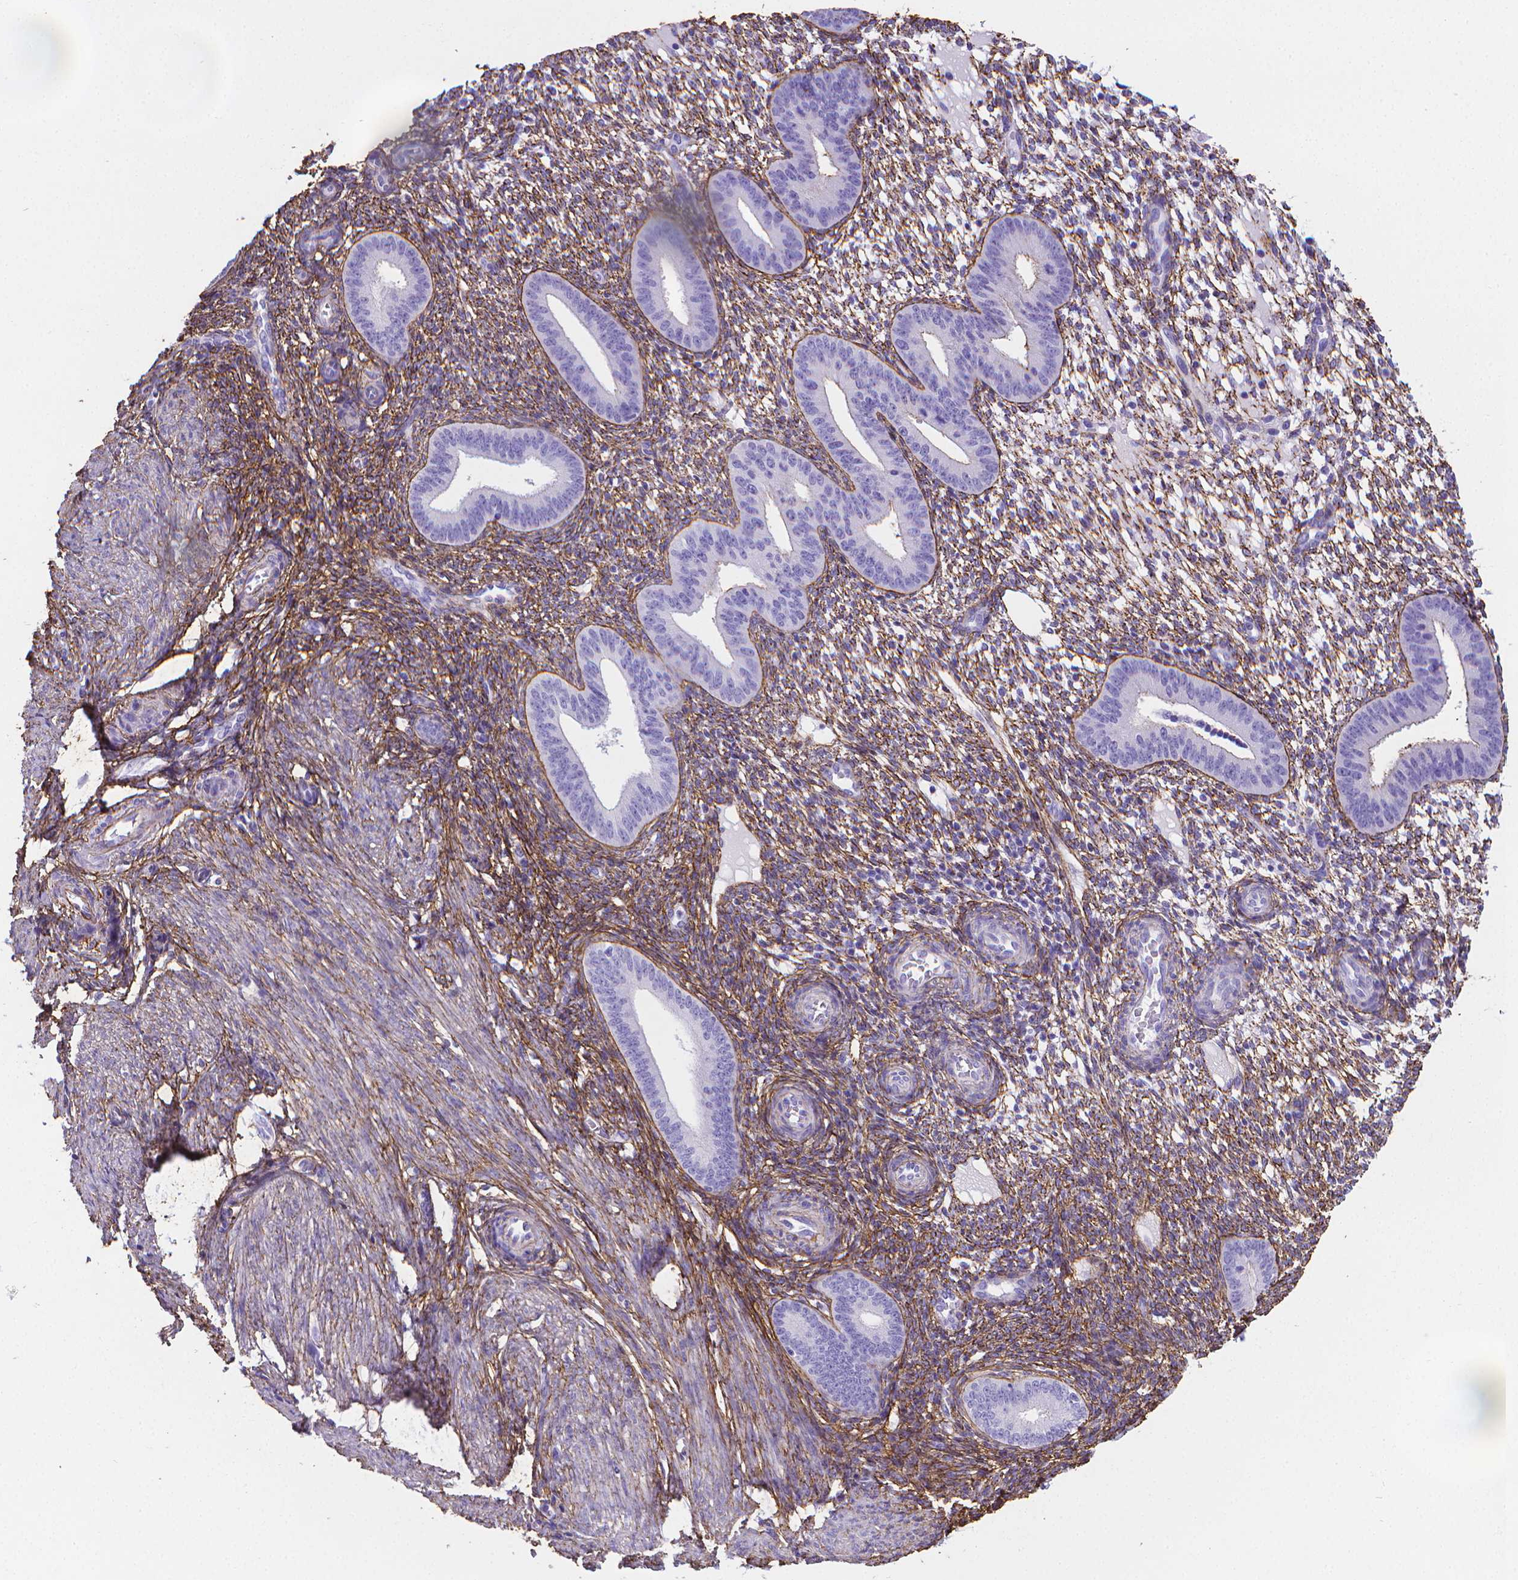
{"staining": {"intensity": "negative", "quantity": "none", "location": "none"}, "tissue": "endometrium", "cell_type": "Cells in endometrial stroma", "image_type": "normal", "snomed": [{"axis": "morphology", "description": "Normal tissue, NOS"}, {"axis": "topography", "description": "Endometrium"}], "caption": "This is a photomicrograph of IHC staining of normal endometrium, which shows no expression in cells in endometrial stroma. Brightfield microscopy of immunohistochemistry (IHC) stained with DAB (brown) and hematoxylin (blue), captured at high magnification.", "gene": "MFAP2", "patient": {"sex": "female", "age": 40}}